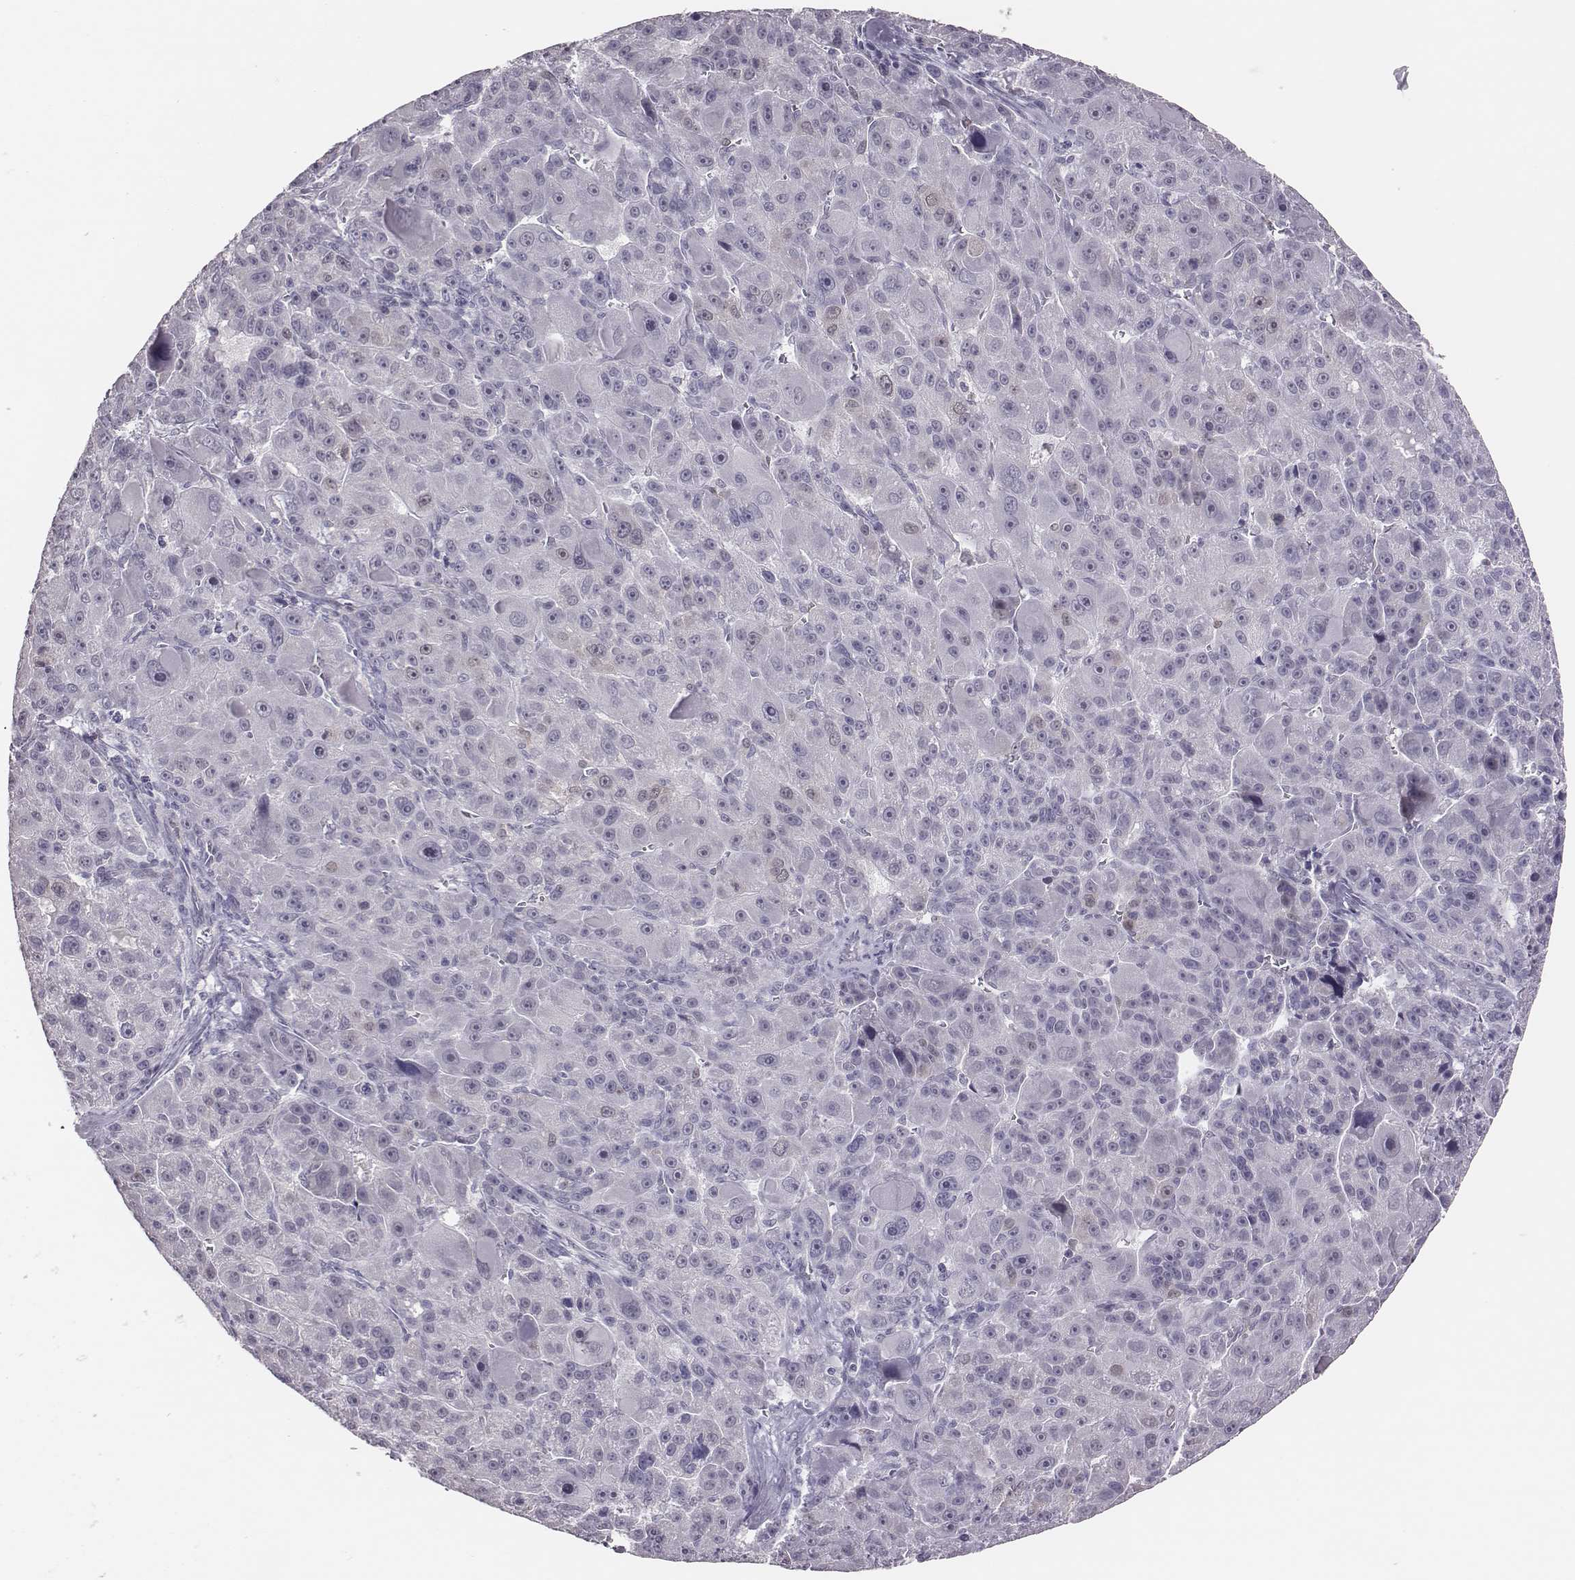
{"staining": {"intensity": "negative", "quantity": "none", "location": "none"}, "tissue": "liver cancer", "cell_type": "Tumor cells", "image_type": "cancer", "snomed": [{"axis": "morphology", "description": "Carcinoma, Hepatocellular, NOS"}, {"axis": "topography", "description": "Liver"}], "caption": "DAB (3,3'-diaminobenzidine) immunohistochemical staining of human hepatocellular carcinoma (liver) exhibits no significant expression in tumor cells.", "gene": "PBK", "patient": {"sex": "male", "age": 76}}